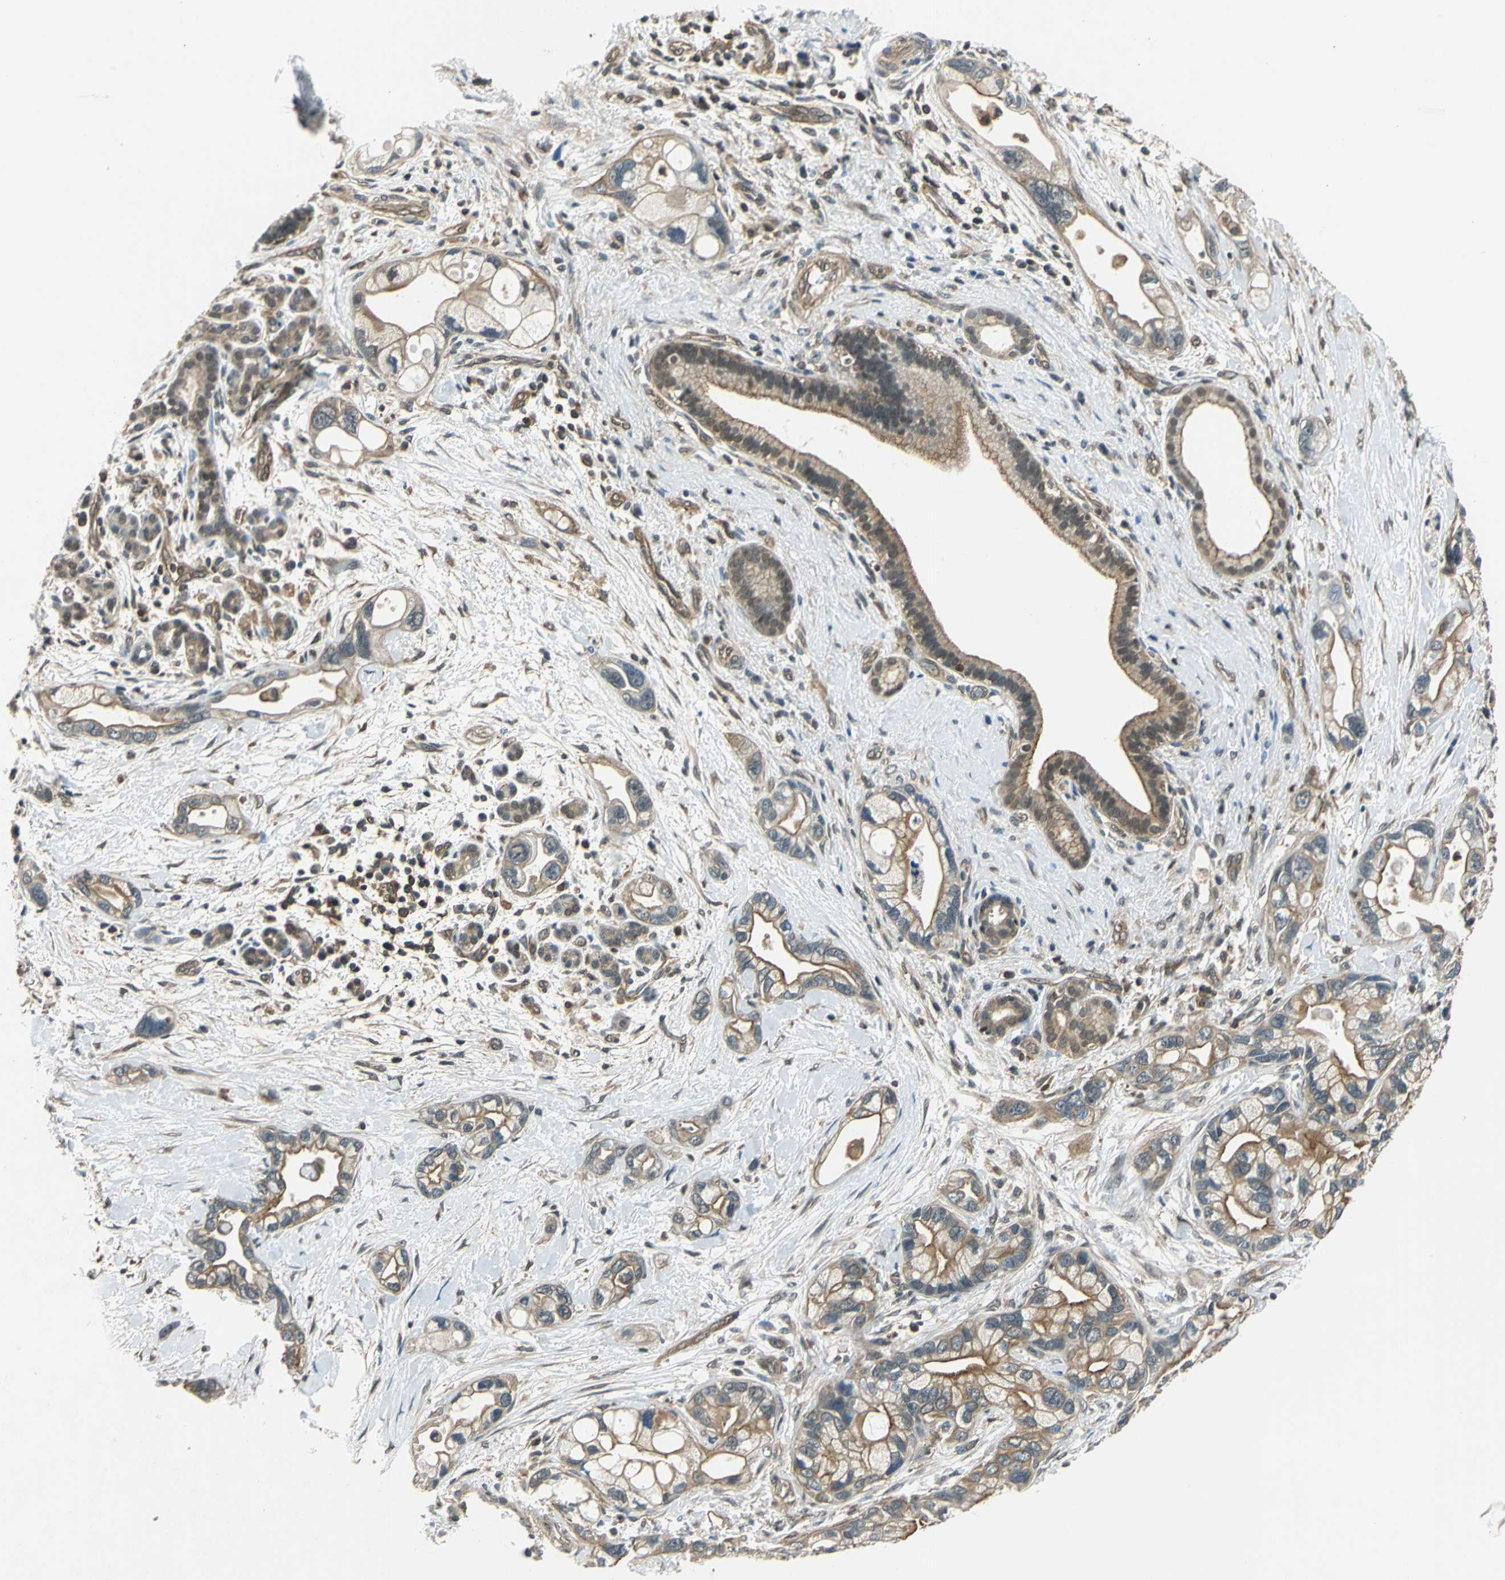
{"staining": {"intensity": "moderate", "quantity": ">75%", "location": "cytoplasmic/membranous"}, "tissue": "pancreatic cancer", "cell_type": "Tumor cells", "image_type": "cancer", "snomed": [{"axis": "morphology", "description": "Adenocarcinoma, NOS"}, {"axis": "topography", "description": "Pancreas"}], "caption": "Brown immunohistochemical staining in adenocarcinoma (pancreatic) demonstrates moderate cytoplasmic/membranous positivity in about >75% of tumor cells. Ihc stains the protein in brown and the nuclei are stained blue.", "gene": "ARPC3", "patient": {"sex": "female", "age": 77}}